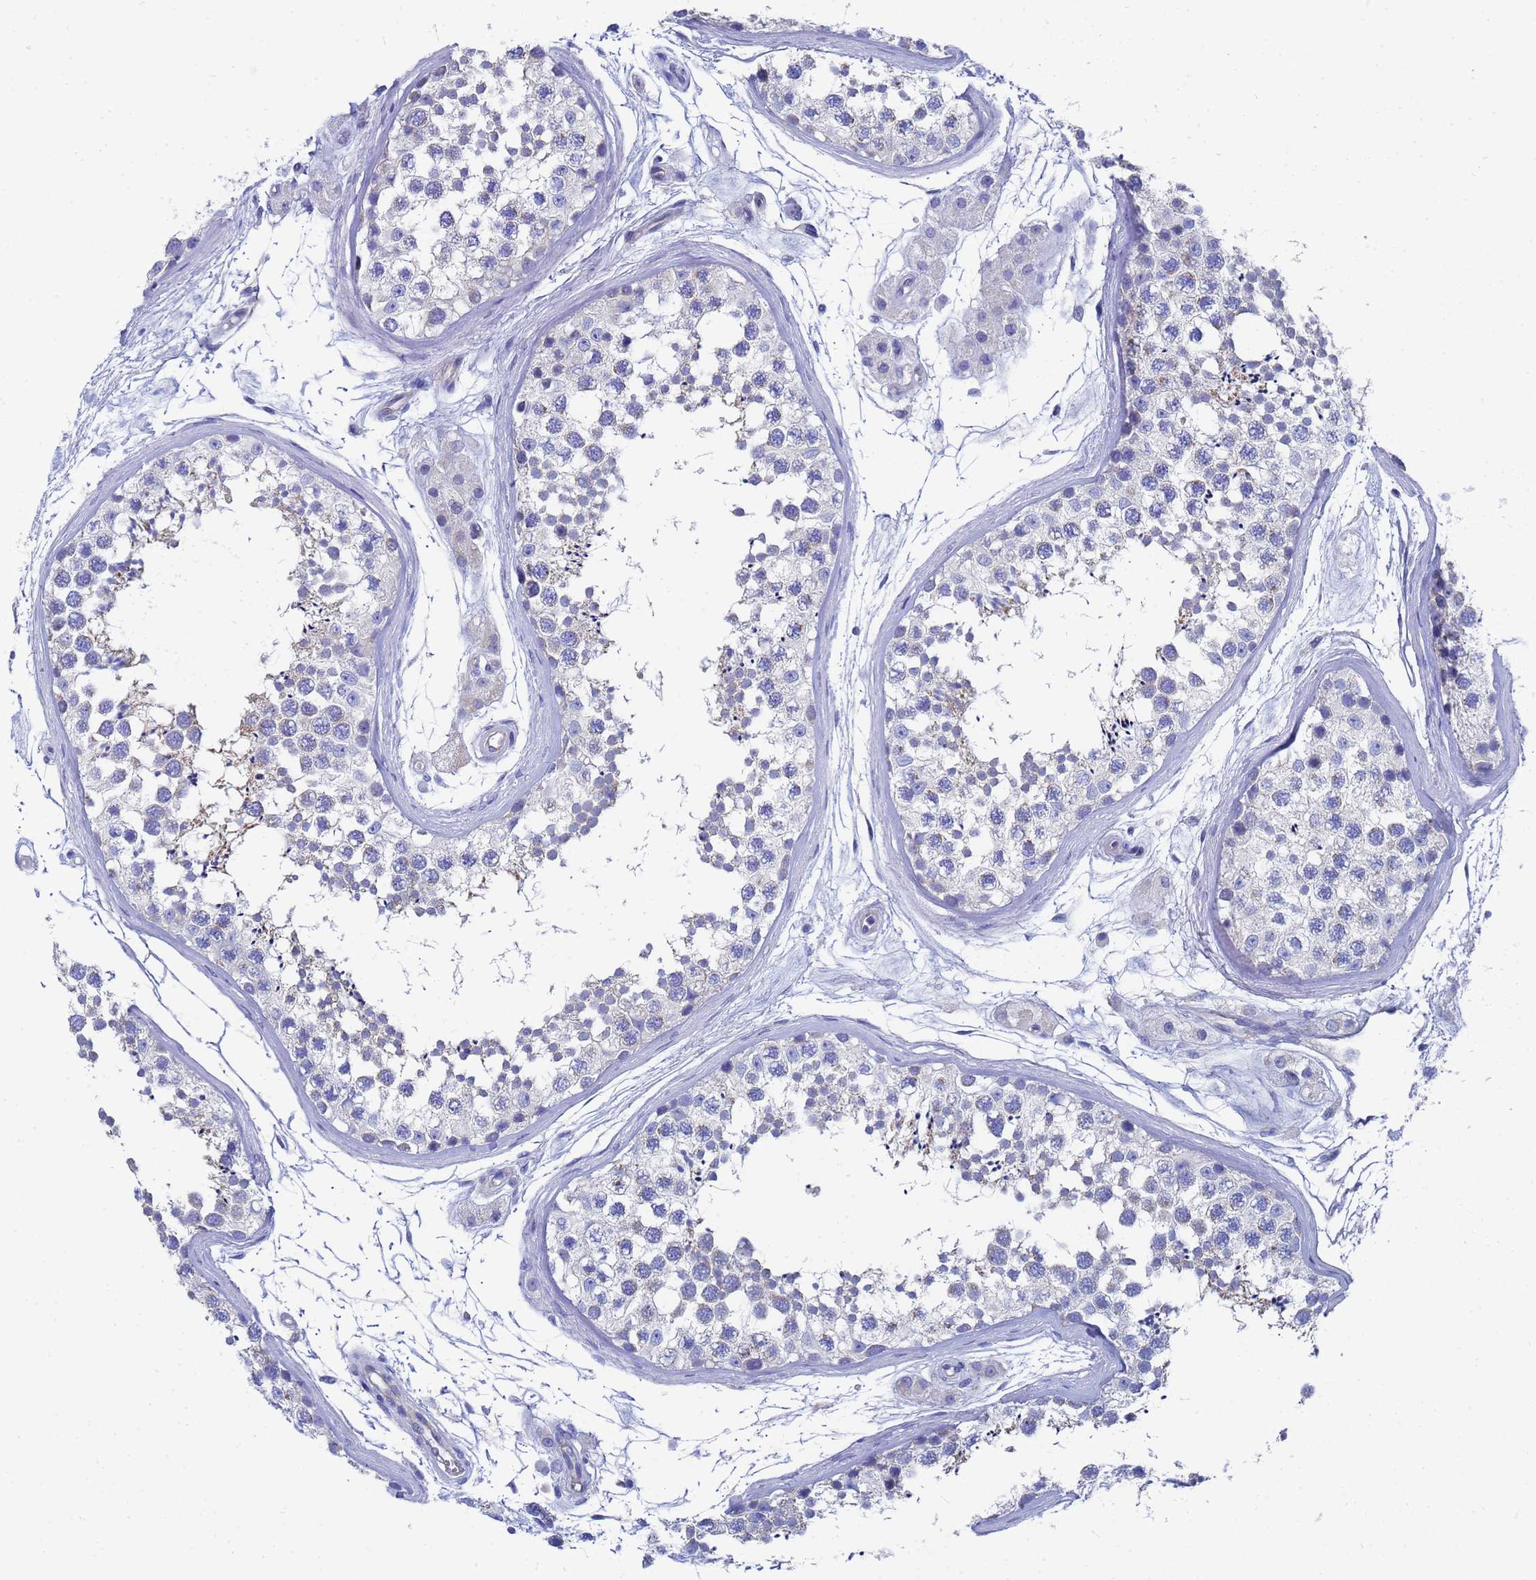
{"staining": {"intensity": "negative", "quantity": "none", "location": "none"}, "tissue": "testis", "cell_type": "Cells in seminiferous ducts", "image_type": "normal", "snomed": [{"axis": "morphology", "description": "Normal tissue, NOS"}, {"axis": "topography", "description": "Testis"}], "caption": "Protein analysis of benign testis demonstrates no significant expression in cells in seminiferous ducts. Brightfield microscopy of immunohistochemistry stained with DAB (3,3'-diaminobenzidine) (brown) and hematoxylin (blue), captured at high magnification.", "gene": "TM4SF4", "patient": {"sex": "male", "age": 56}}